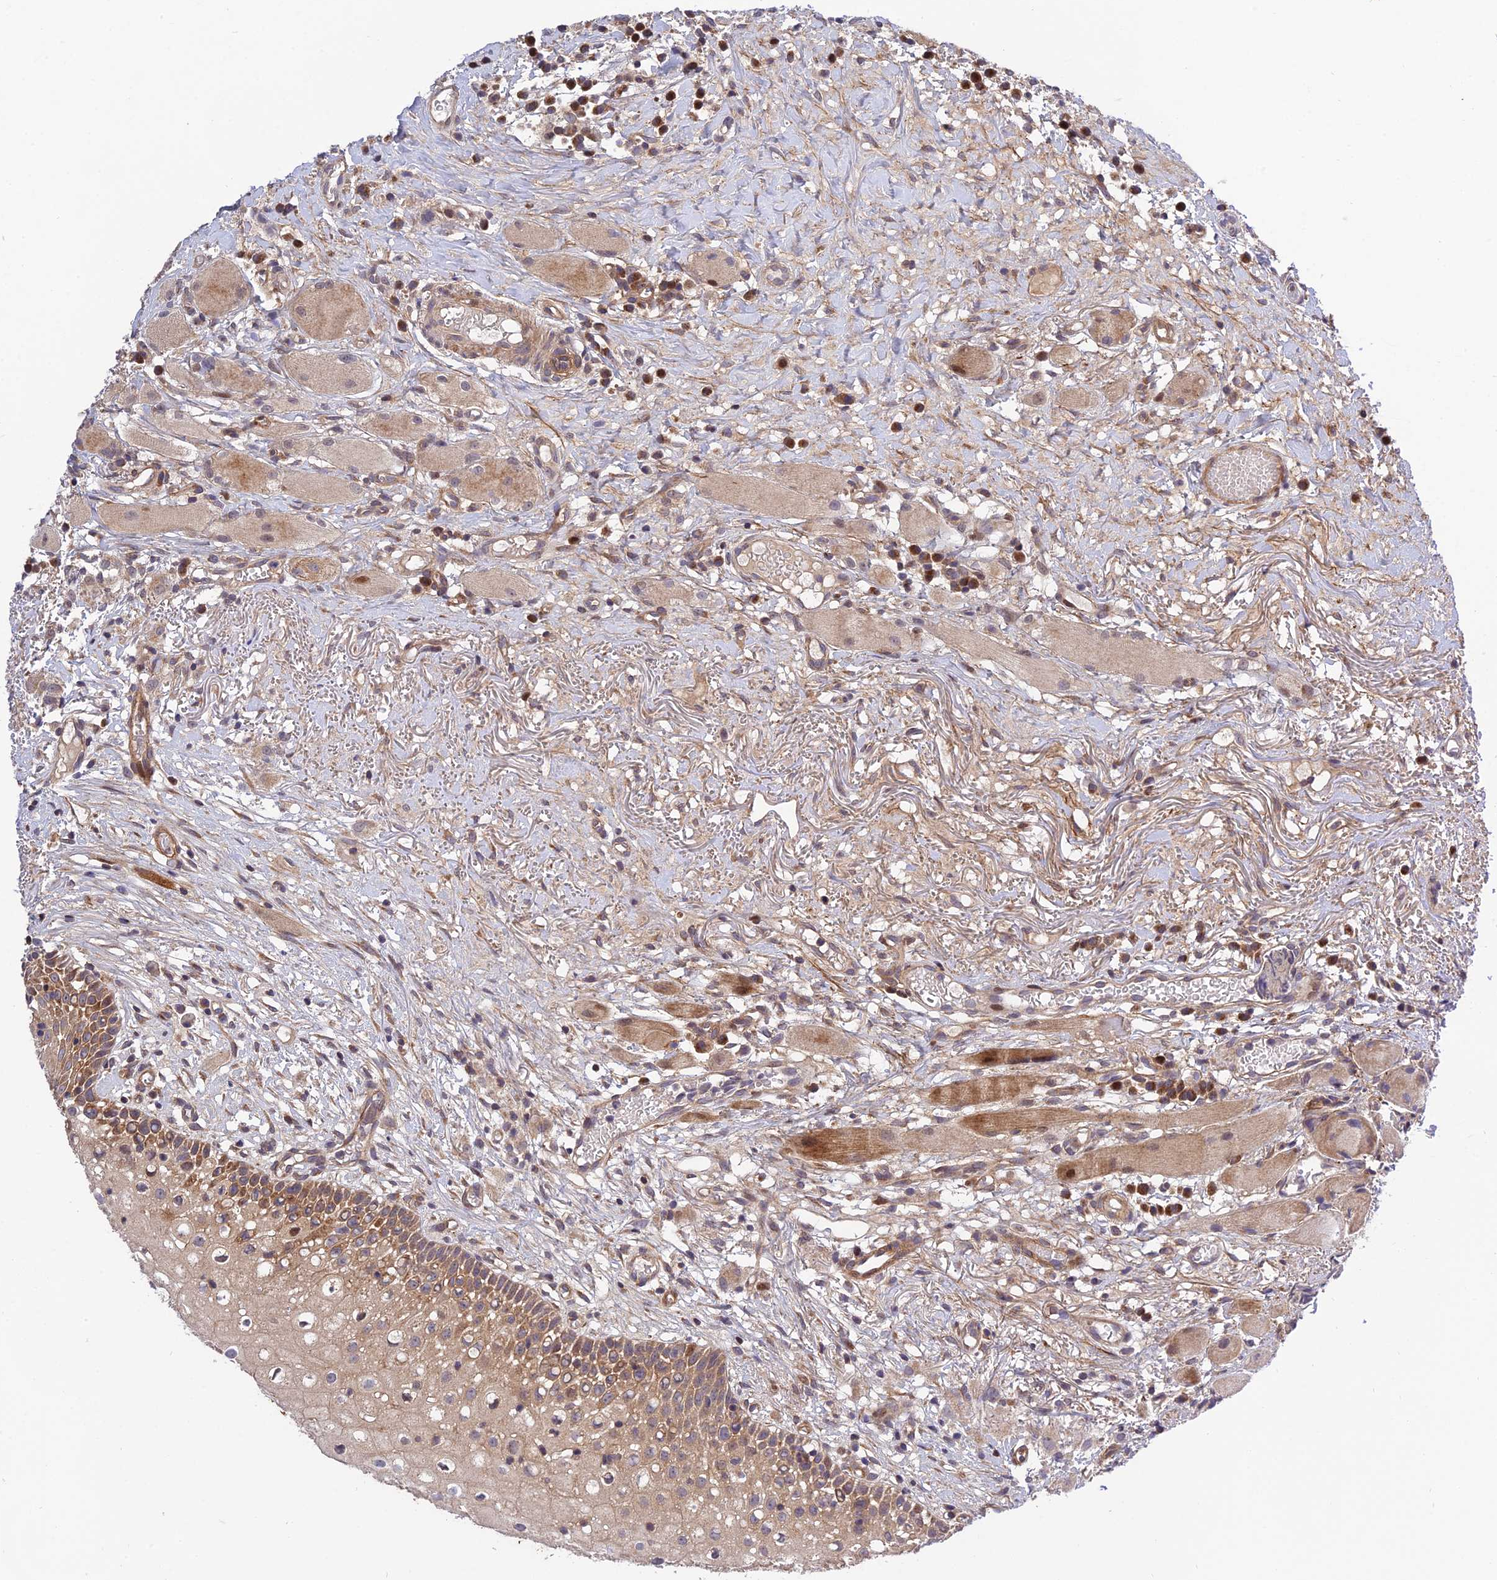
{"staining": {"intensity": "moderate", "quantity": ">75%", "location": "cytoplasmic/membranous,nuclear"}, "tissue": "oral mucosa", "cell_type": "Squamous epithelial cells", "image_type": "normal", "snomed": [{"axis": "morphology", "description": "Normal tissue, NOS"}, {"axis": "topography", "description": "Oral tissue"}], "caption": "Moderate cytoplasmic/membranous,nuclear protein staining is seen in about >75% of squamous epithelial cells in oral mucosa. (Brightfield microscopy of DAB IHC at high magnification).", "gene": "PLEKHG2", "patient": {"sex": "female", "age": 69}}